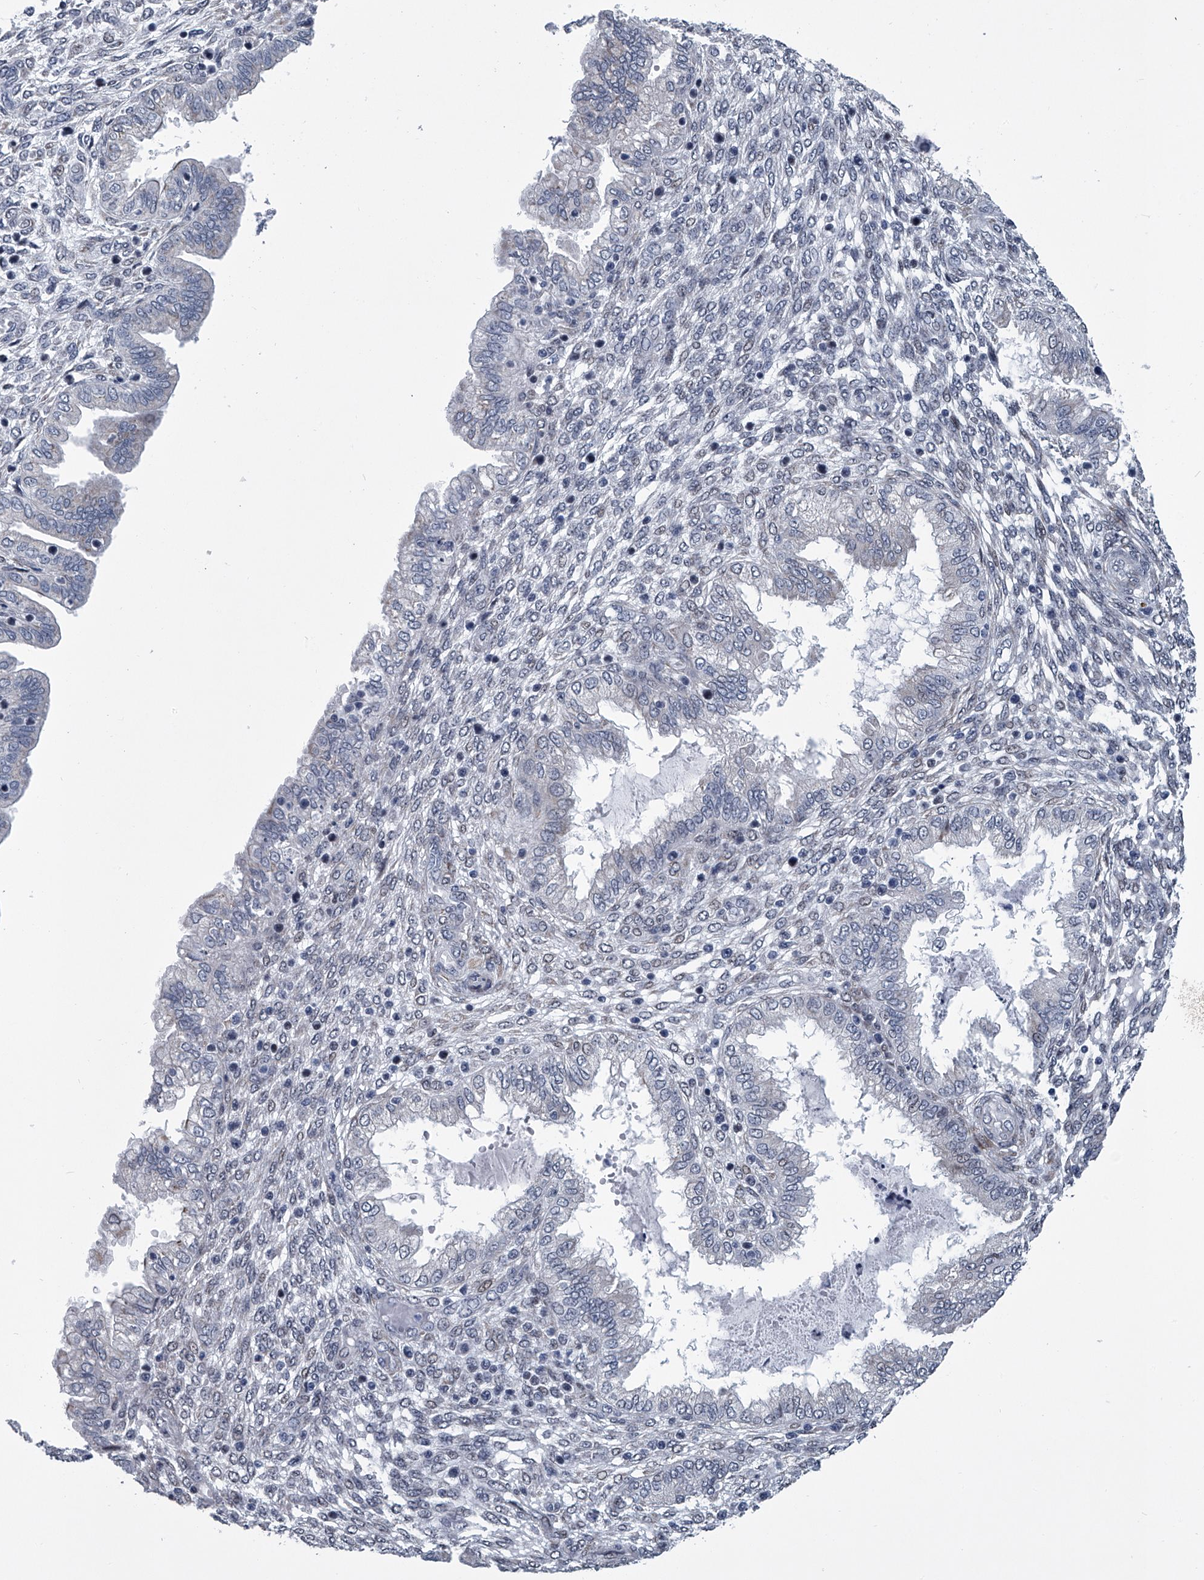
{"staining": {"intensity": "negative", "quantity": "none", "location": "none"}, "tissue": "endometrium", "cell_type": "Cells in endometrial stroma", "image_type": "normal", "snomed": [{"axis": "morphology", "description": "Normal tissue, NOS"}, {"axis": "topography", "description": "Endometrium"}], "caption": "IHC of unremarkable human endometrium displays no expression in cells in endometrial stroma. (DAB (3,3'-diaminobenzidine) immunohistochemistry (IHC) visualized using brightfield microscopy, high magnification).", "gene": "PPP2R5D", "patient": {"sex": "female", "age": 33}}